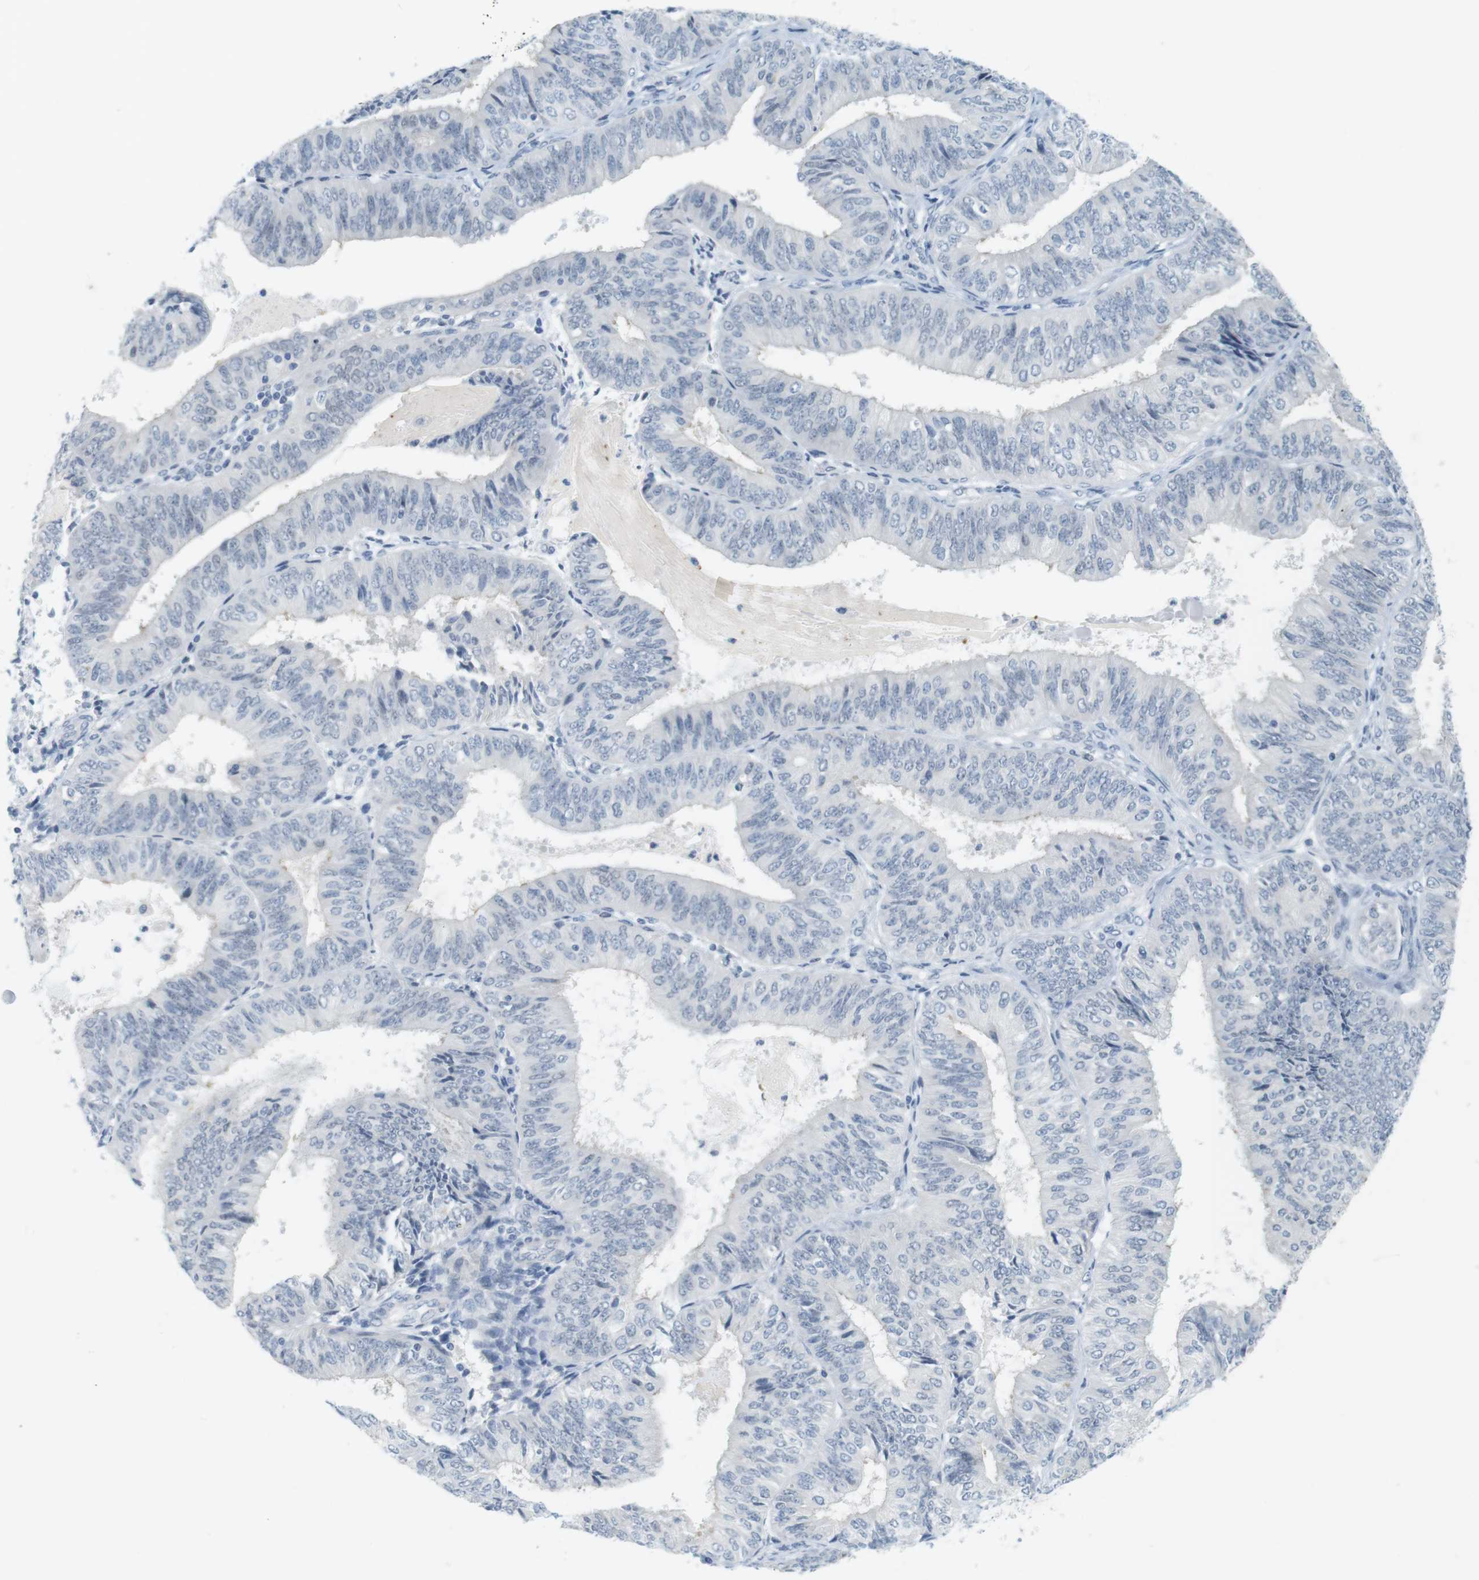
{"staining": {"intensity": "negative", "quantity": "none", "location": "none"}, "tissue": "endometrial cancer", "cell_type": "Tumor cells", "image_type": "cancer", "snomed": [{"axis": "morphology", "description": "Adenocarcinoma, NOS"}, {"axis": "topography", "description": "Endometrium"}], "caption": "The IHC micrograph has no significant staining in tumor cells of adenocarcinoma (endometrial) tissue.", "gene": "CREB3L2", "patient": {"sex": "female", "age": 58}}